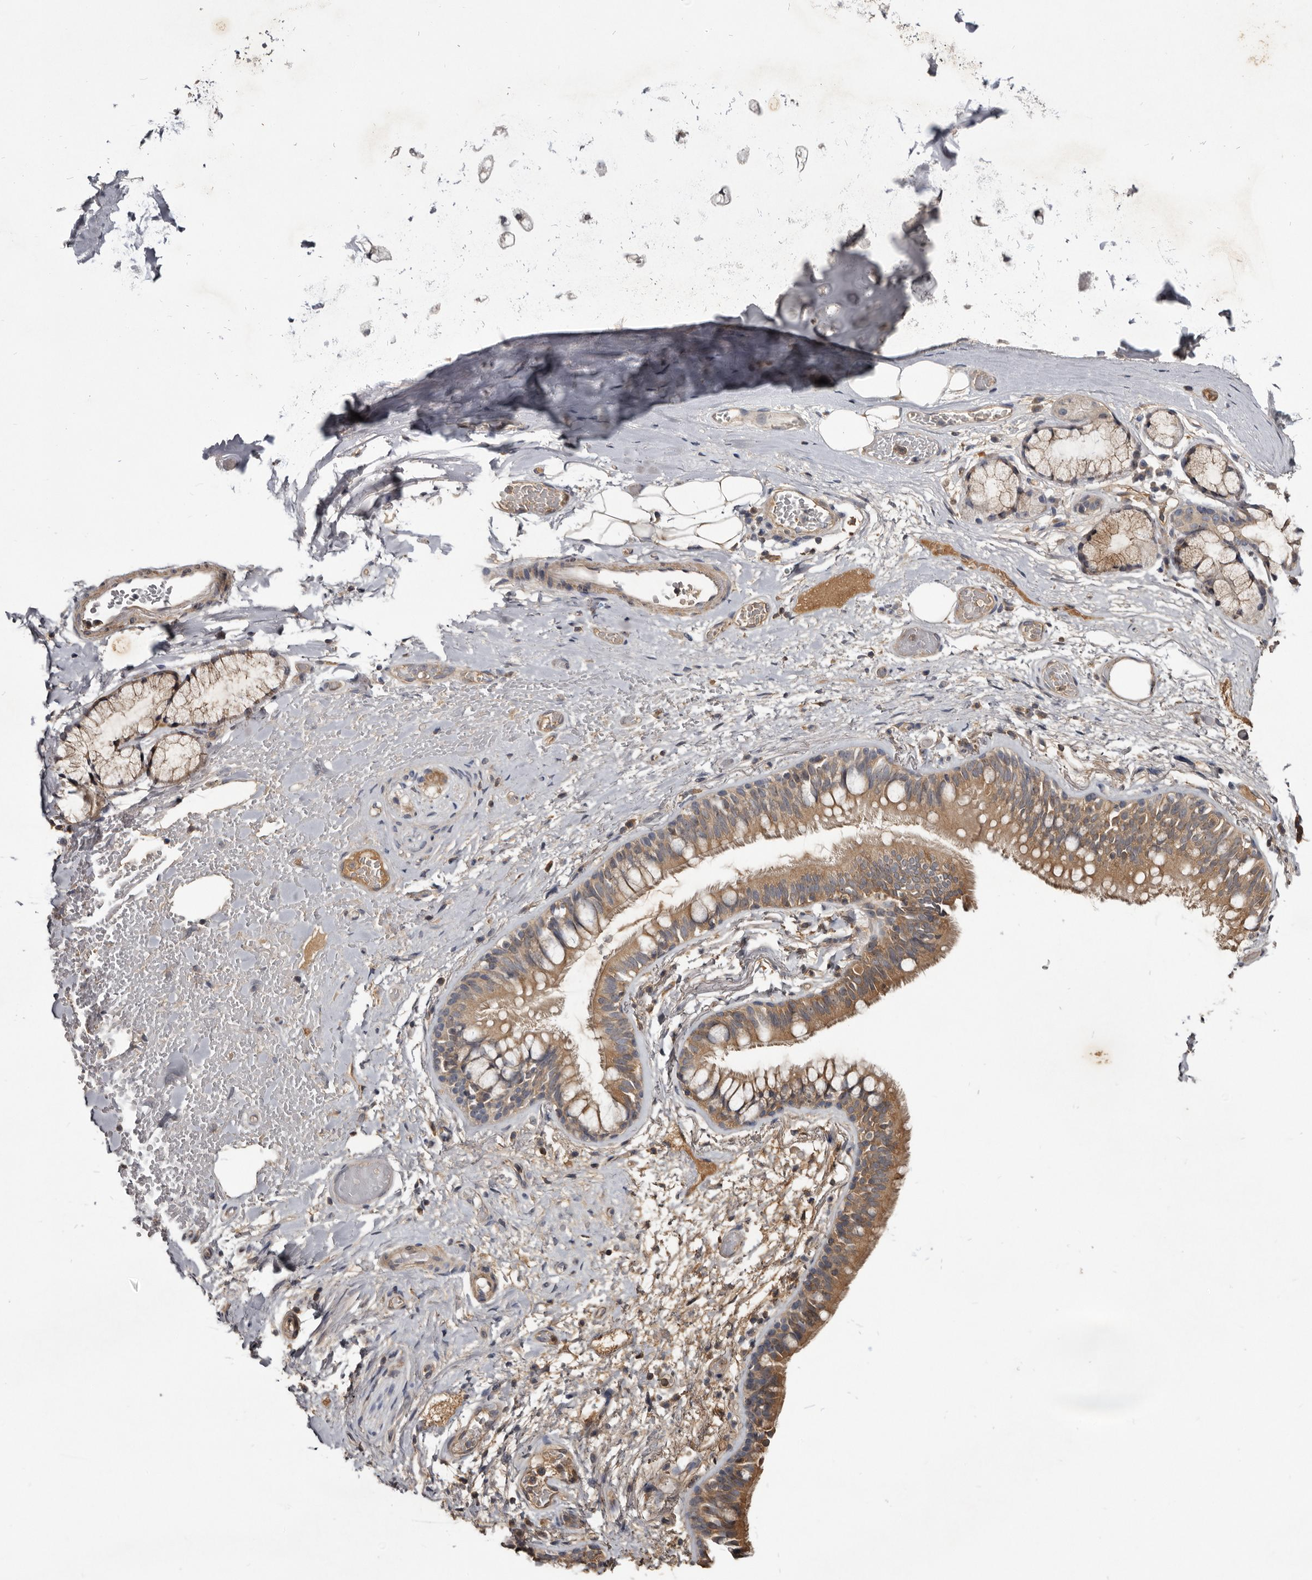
{"staining": {"intensity": "moderate", "quantity": "25%-75%", "location": "cytoplasmic/membranous"}, "tissue": "adipose tissue", "cell_type": "Adipocytes", "image_type": "normal", "snomed": [{"axis": "morphology", "description": "Normal tissue, NOS"}, {"axis": "topography", "description": "Cartilage tissue"}, {"axis": "topography", "description": "Bronchus"}], "caption": "Moderate cytoplasmic/membranous protein staining is identified in about 25%-75% of adipocytes in adipose tissue. The protein of interest is stained brown, and the nuclei are stained in blue (DAB (3,3'-diaminobenzidine) IHC with brightfield microscopy, high magnification).", "gene": "TTC39A", "patient": {"sex": "female", "age": 73}}